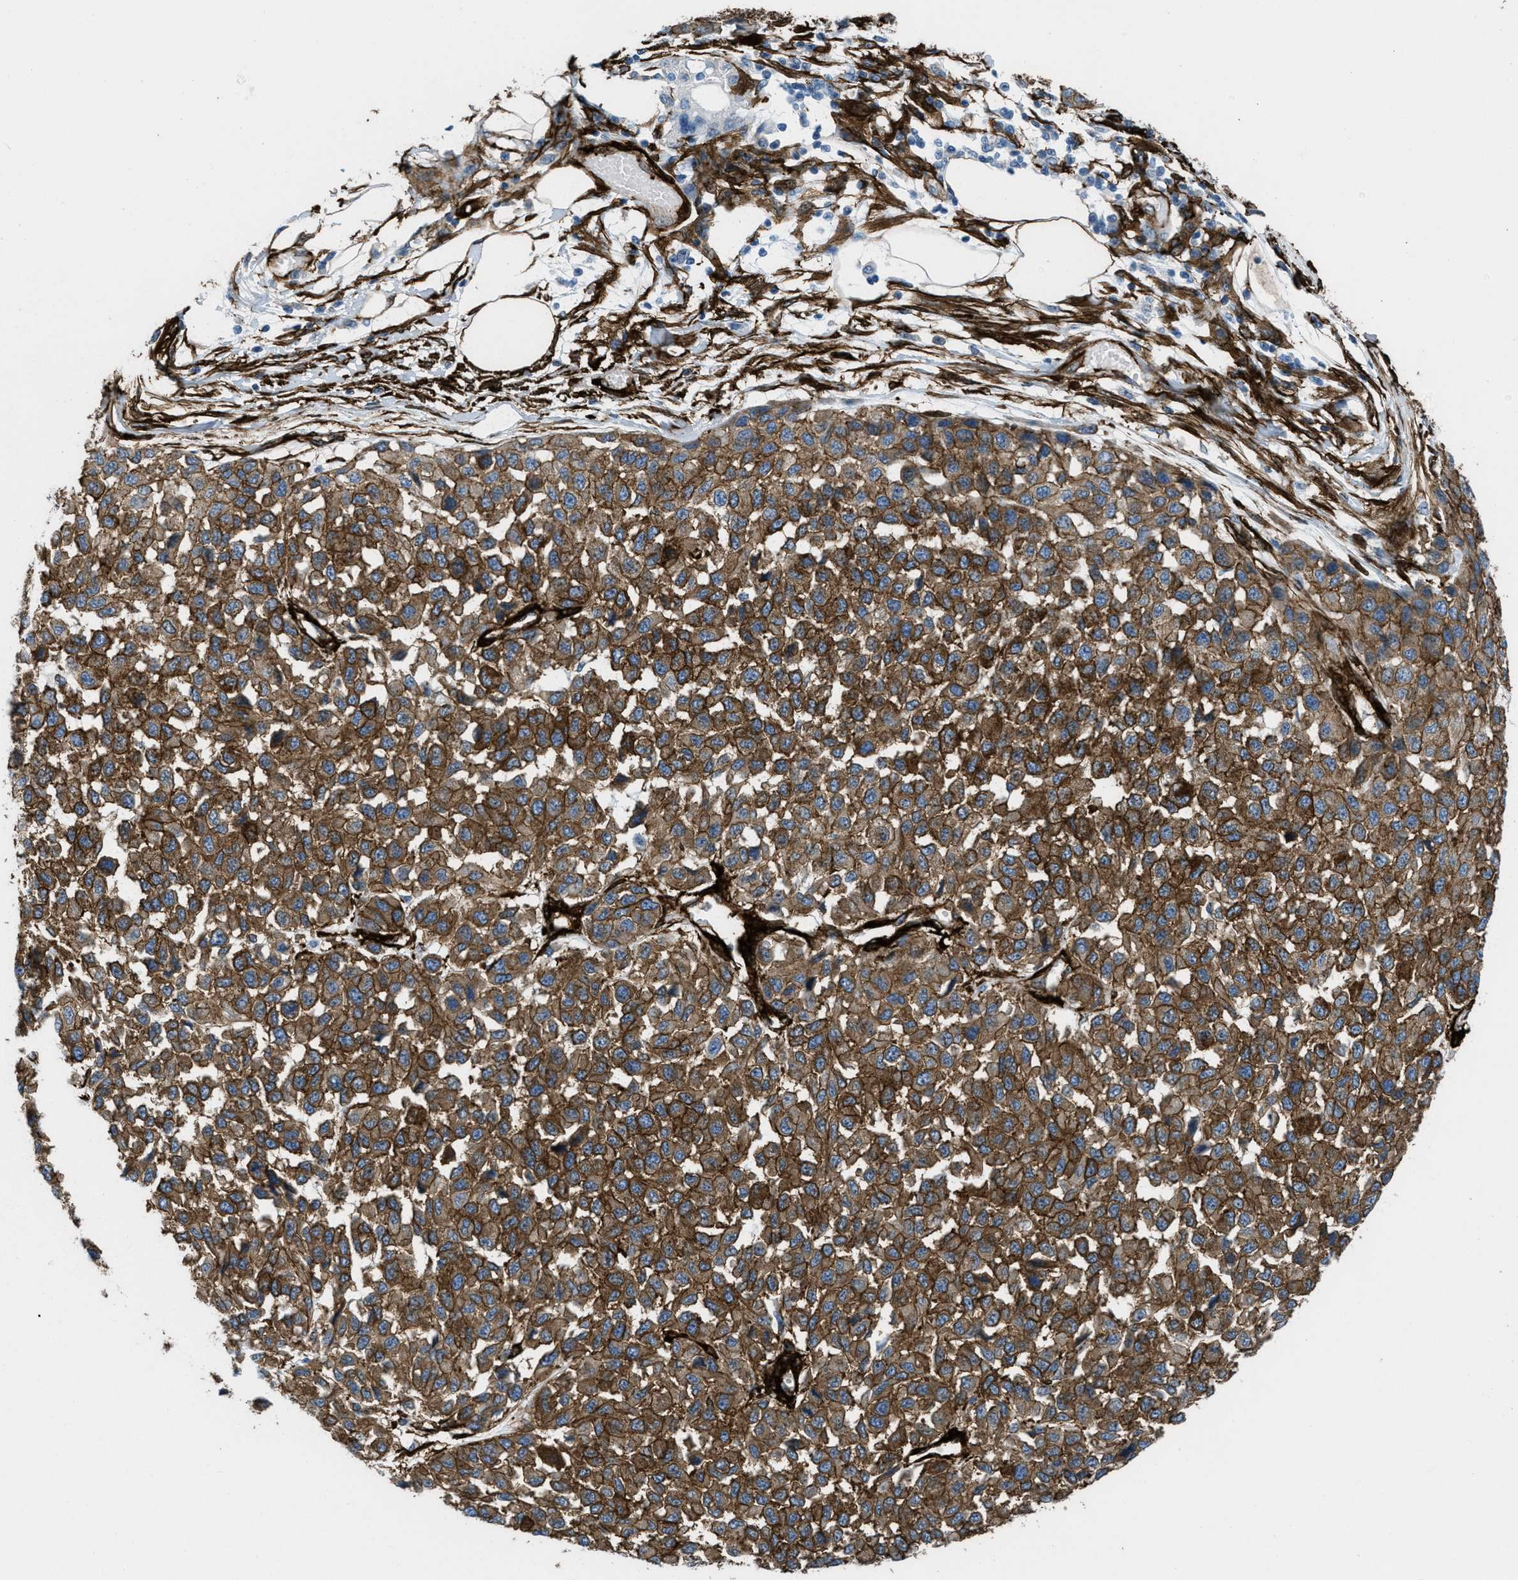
{"staining": {"intensity": "strong", "quantity": ">75%", "location": "cytoplasmic/membranous"}, "tissue": "melanoma", "cell_type": "Tumor cells", "image_type": "cancer", "snomed": [{"axis": "morphology", "description": "Malignant melanoma, NOS"}, {"axis": "topography", "description": "Skin"}], "caption": "Human melanoma stained with a protein marker displays strong staining in tumor cells.", "gene": "CALD1", "patient": {"sex": "male", "age": 62}}